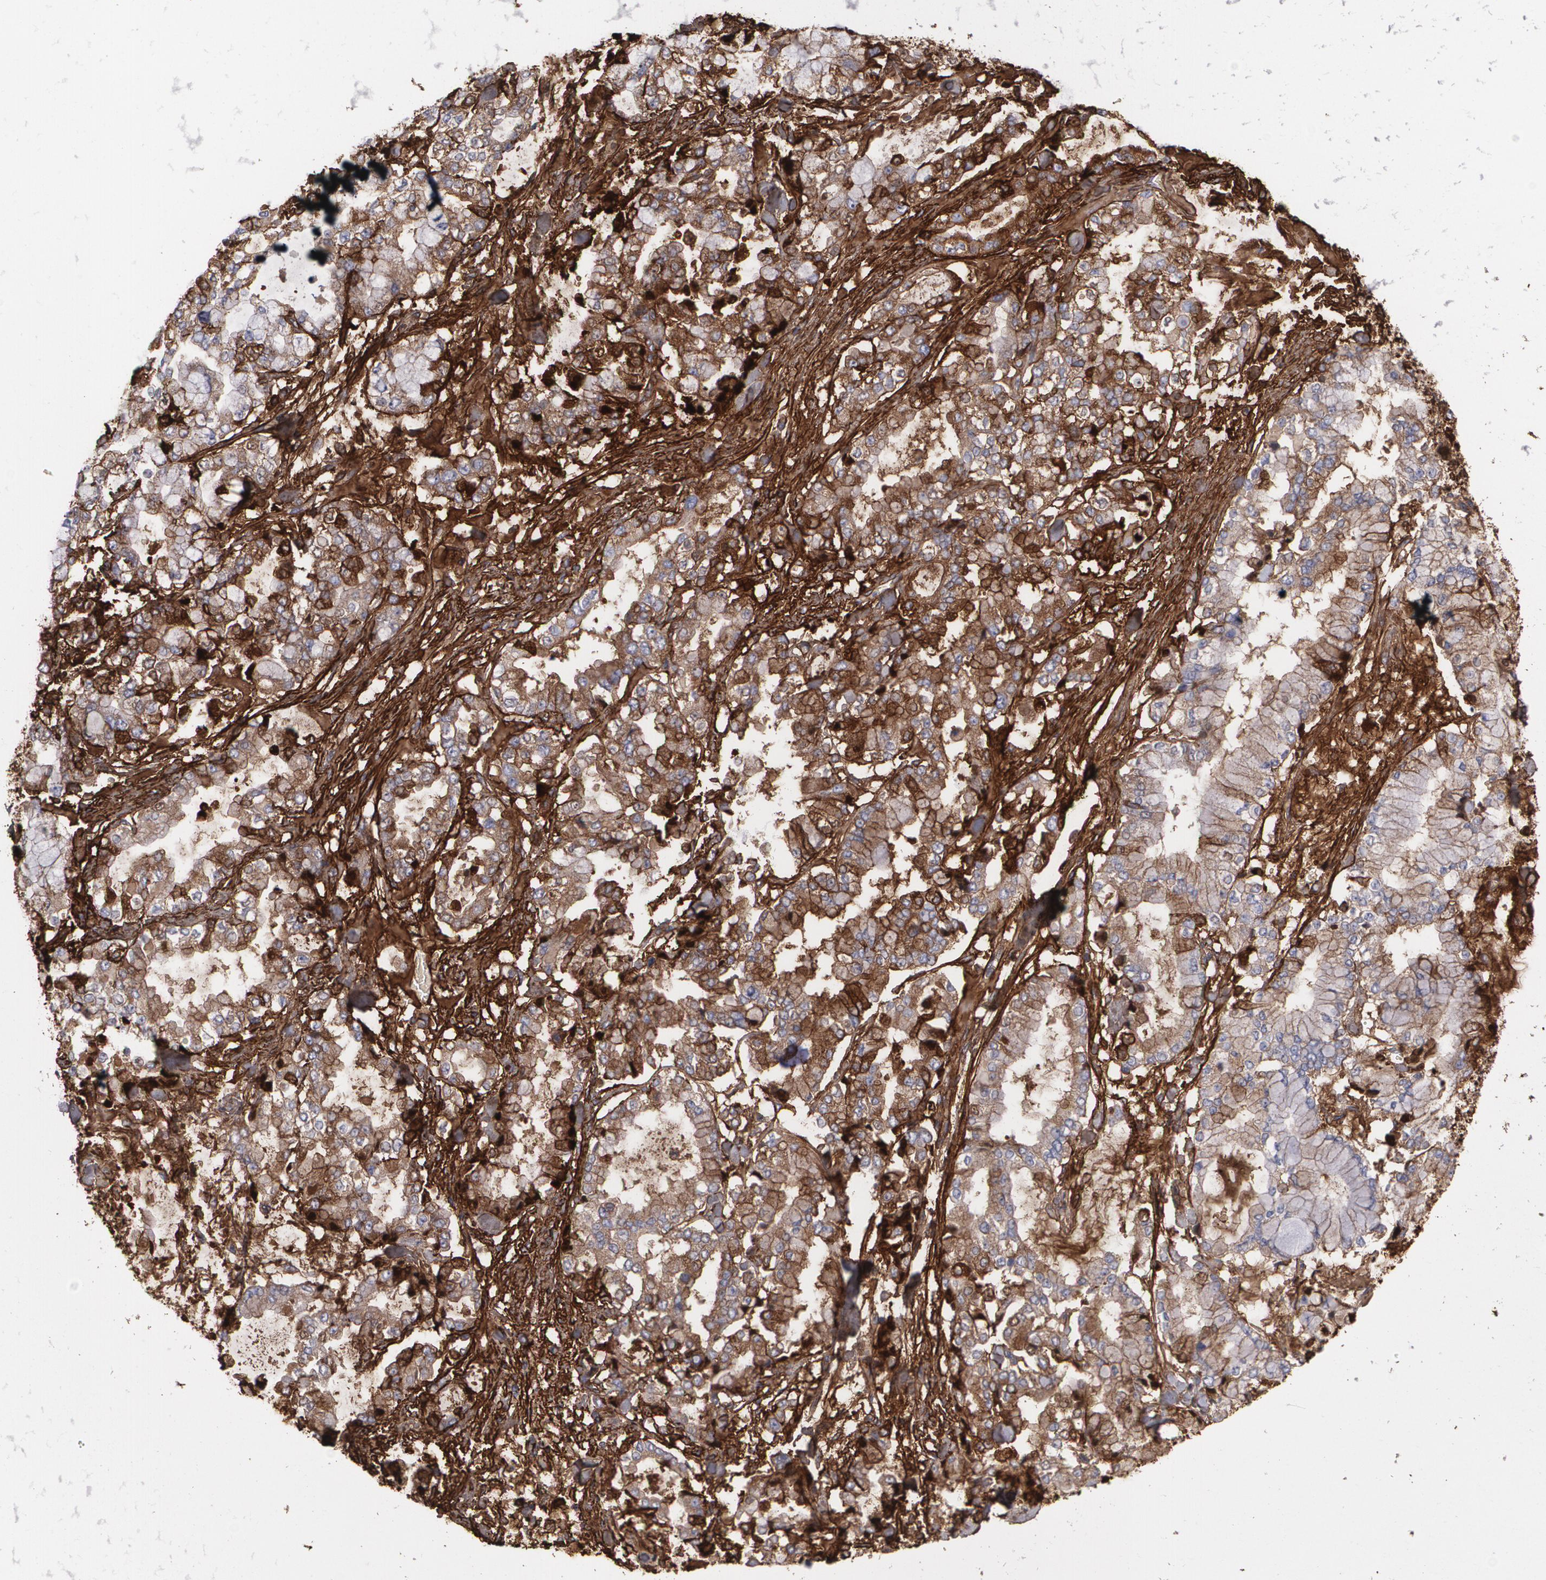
{"staining": {"intensity": "moderate", "quantity": ">75%", "location": "cytoplasmic/membranous"}, "tissue": "stomach cancer", "cell_type": "Tumor cells", "image_type": "cancer", "snomed": [{"axis": "morphology", "description": "Normal tissue, NOS"}, {"axis": "morphology", "description": "Adenocarcinoma, NOS"}, {"axis": "topography", "description": "Stomach, upper"}, {"axis": "topography", "description": "Stomach"}], "caption": "Stomach cancer (adenocarcinoma) stained with a brown dye demonstrates moderate cytoplasmic/membranous positive expression in approximately >75% of tumor cells.", "gene": "FBLN1", "patient": {"sex": "male", "age": 76}}